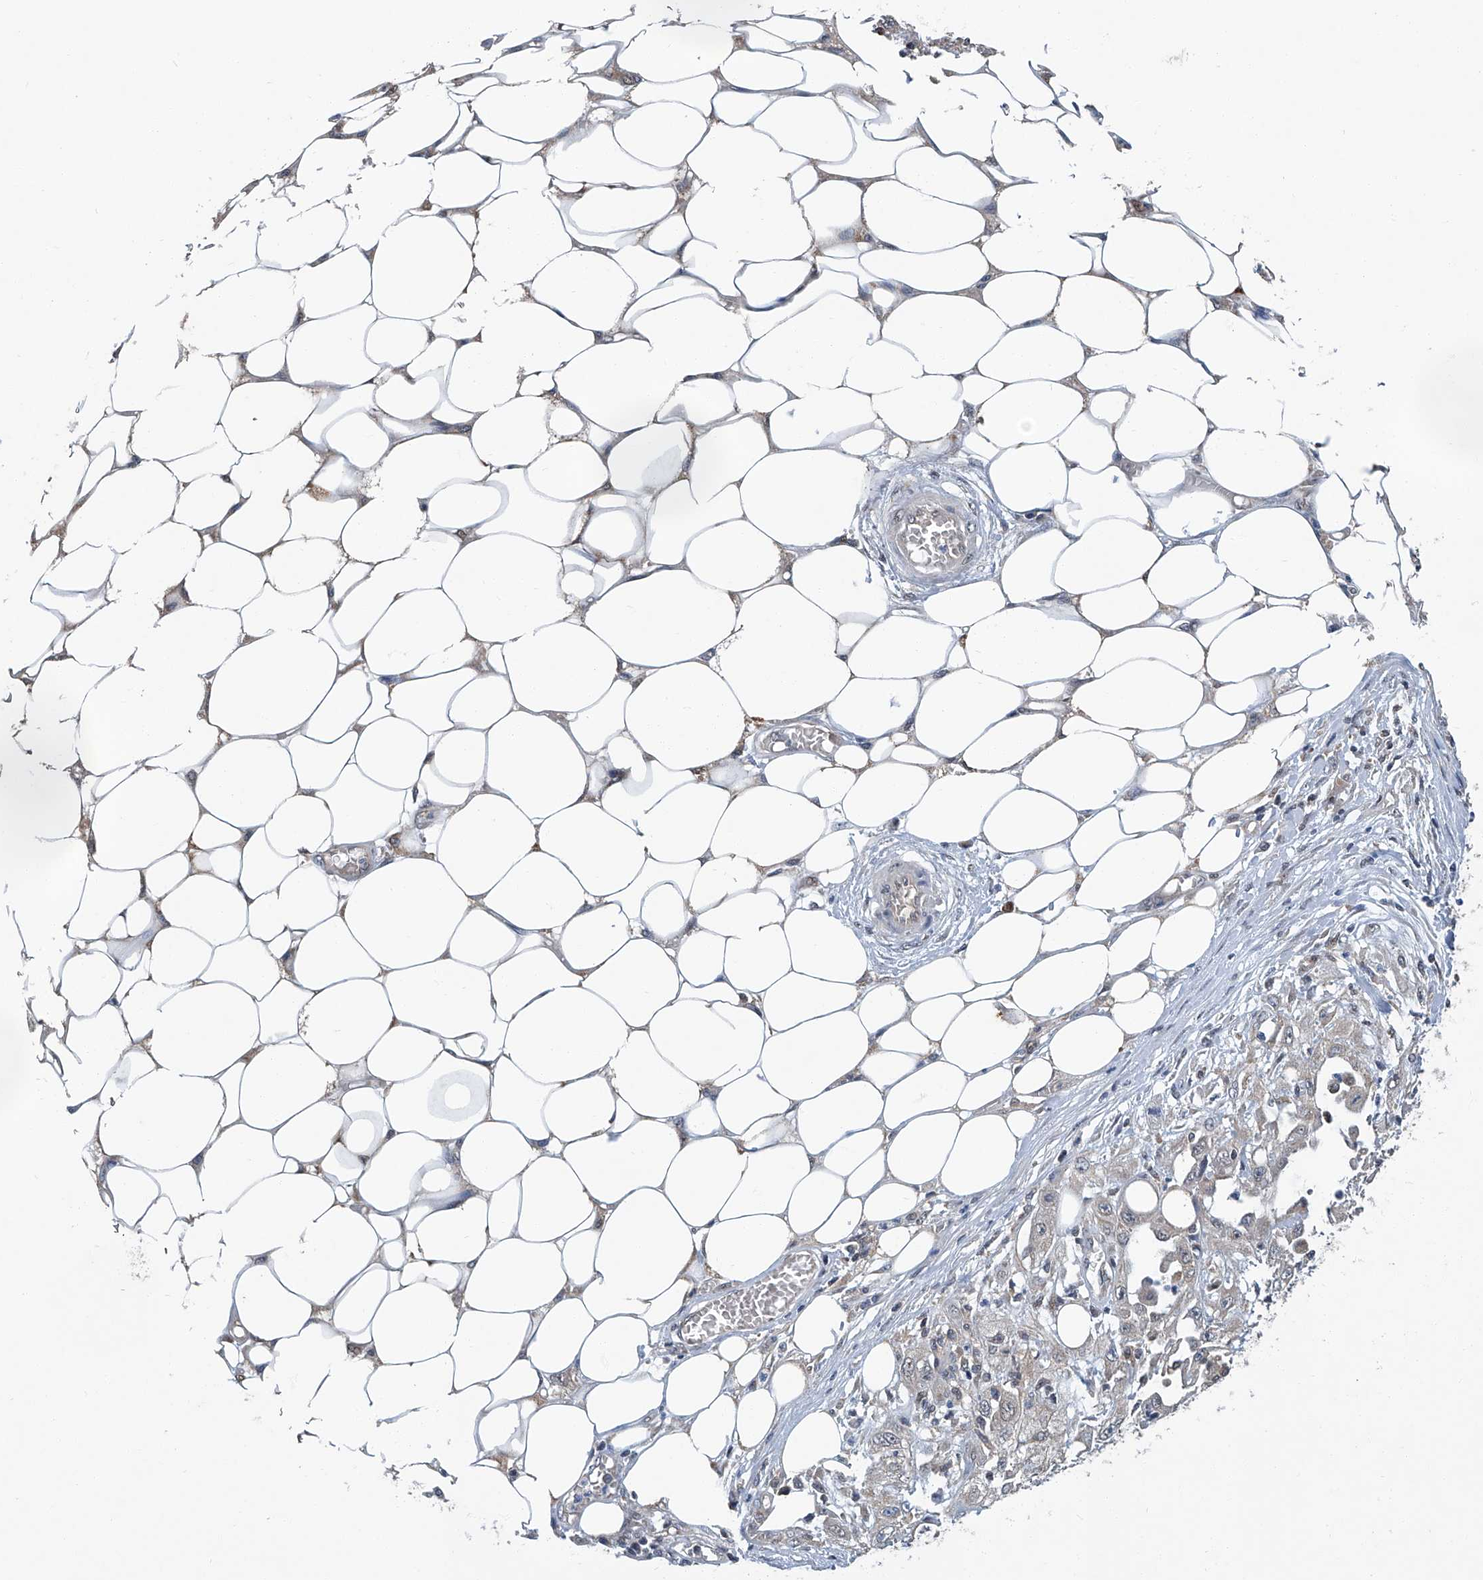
{"staining": {"intensity": "negative", "quantity": "none", "location": "none"}, "tissue": "skin cancer", "cell_type": "Tumor cells", "image_type": "cancer", "snomed": [{"axis": "morphology", "description": "Squamous cell carcinoma, NOS"}, {"axis": "morphology", "description": "Squamous cell carcinoma, metastatic, NOS"}, {"axis": "topography", "description": "Skin"}, {"axis": "topography", "description": "Lymph node"}], "caption": "A high-resolution photomicrograph shows immunohistochemistry staining of skin cancer, which displays no significant expression in tumor cells.", "gene": "CLK1", "patient": {"sex": "male", "age": 75}}